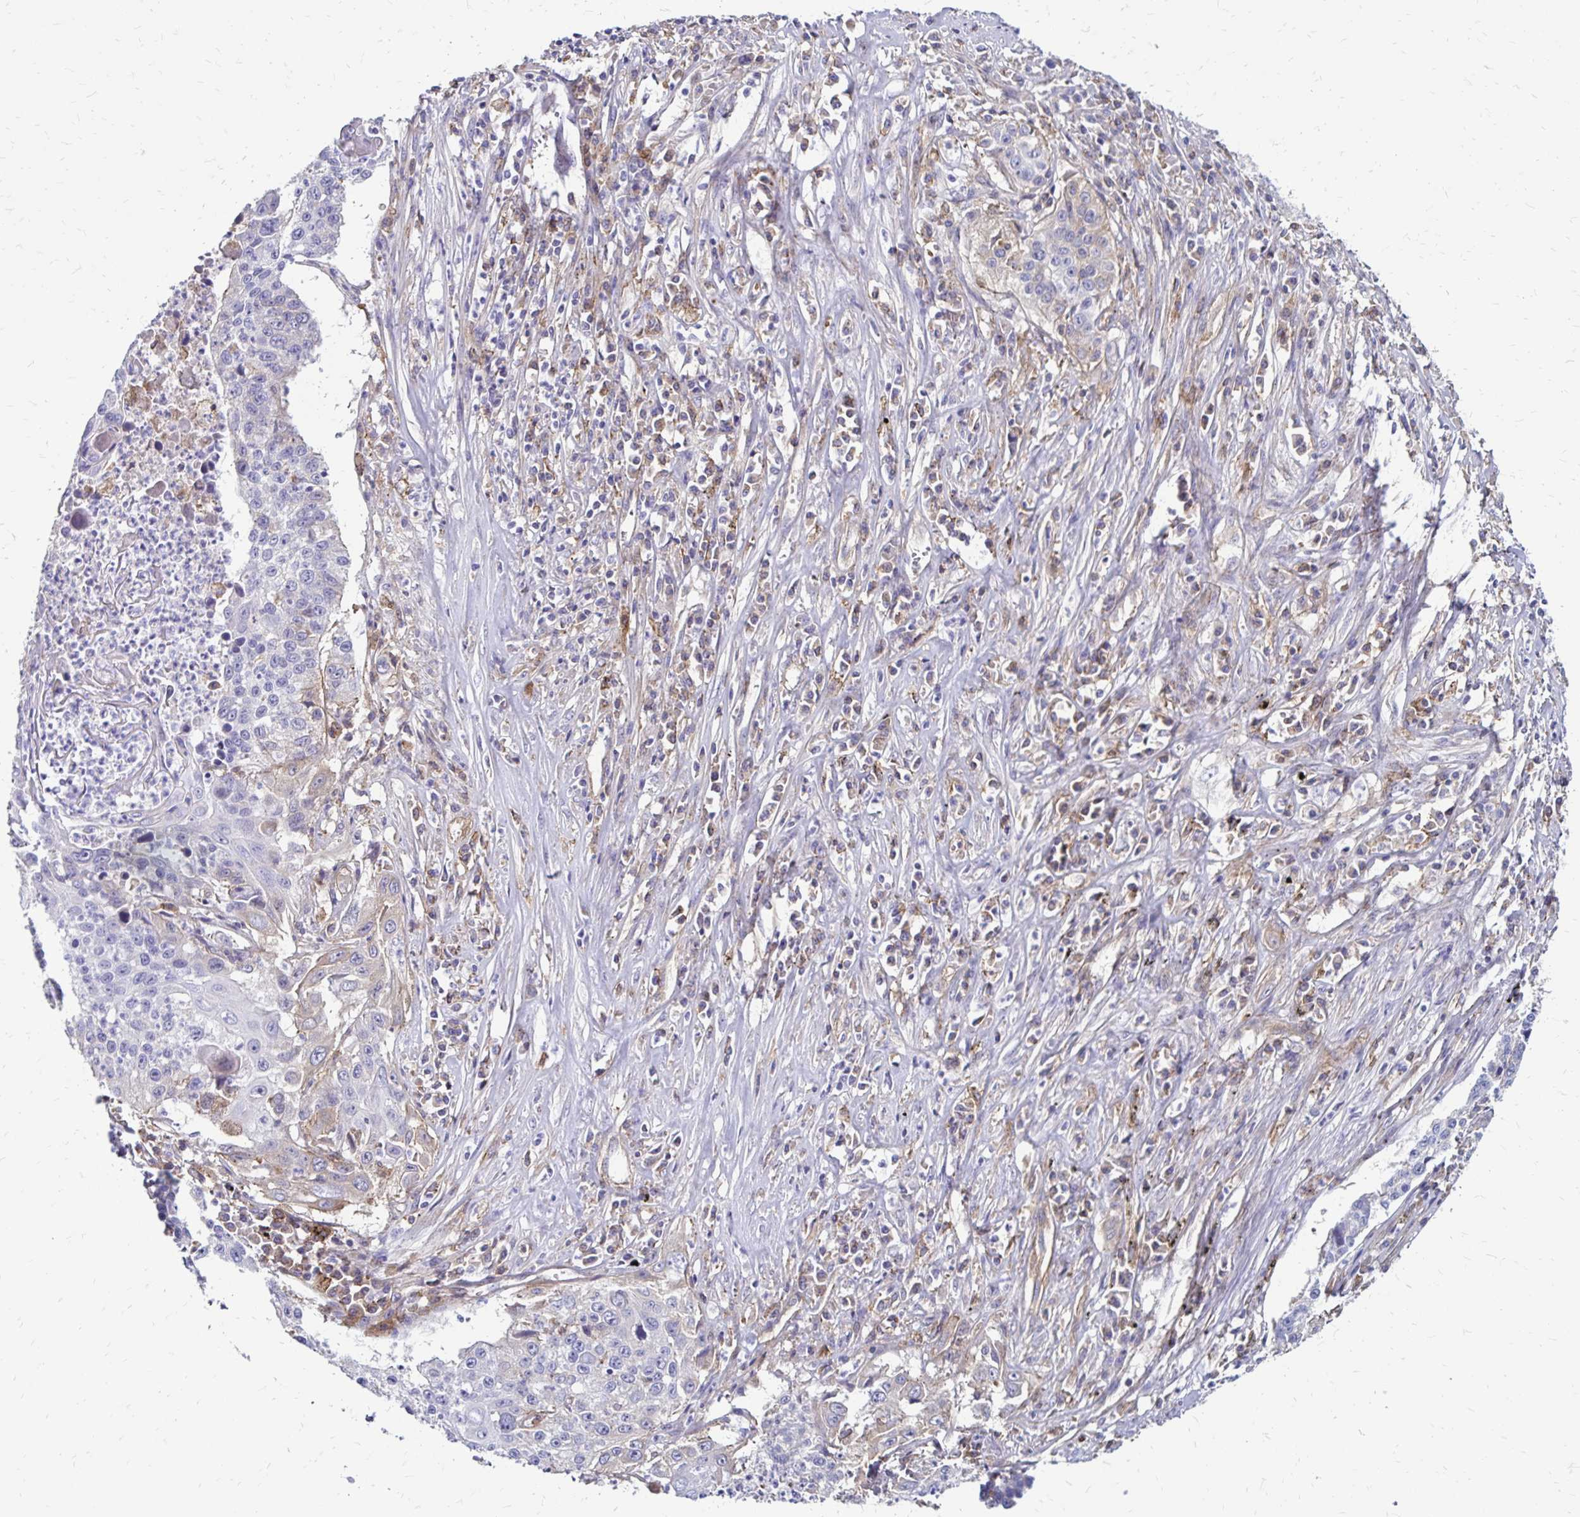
{"staining": {"intensity": "weak", "quantity": "<25%", "location": "cytoplasmic/membranous"}, "tissue": "lung cancer", "cell_type": "Tumor cells", "image_type": "cancer", "snomed": [{"axis": "morphology", "description": "Squamous cell carcinoma, NOS"}, {"axis": "morphology", "description": "Squamous cell carcinoma, metastatic, NOS"}, {"axis": "topography", "description": "Lung"}, {"axis": "topography", "description": "Pleura, NOS"}], "caption": "This is an immunohistochemistry photomicrograph of human lung cancer. There is no positivity in tumor cells.", "gene": "TNS3", "patient": {"sex": "male", "age": 72}}